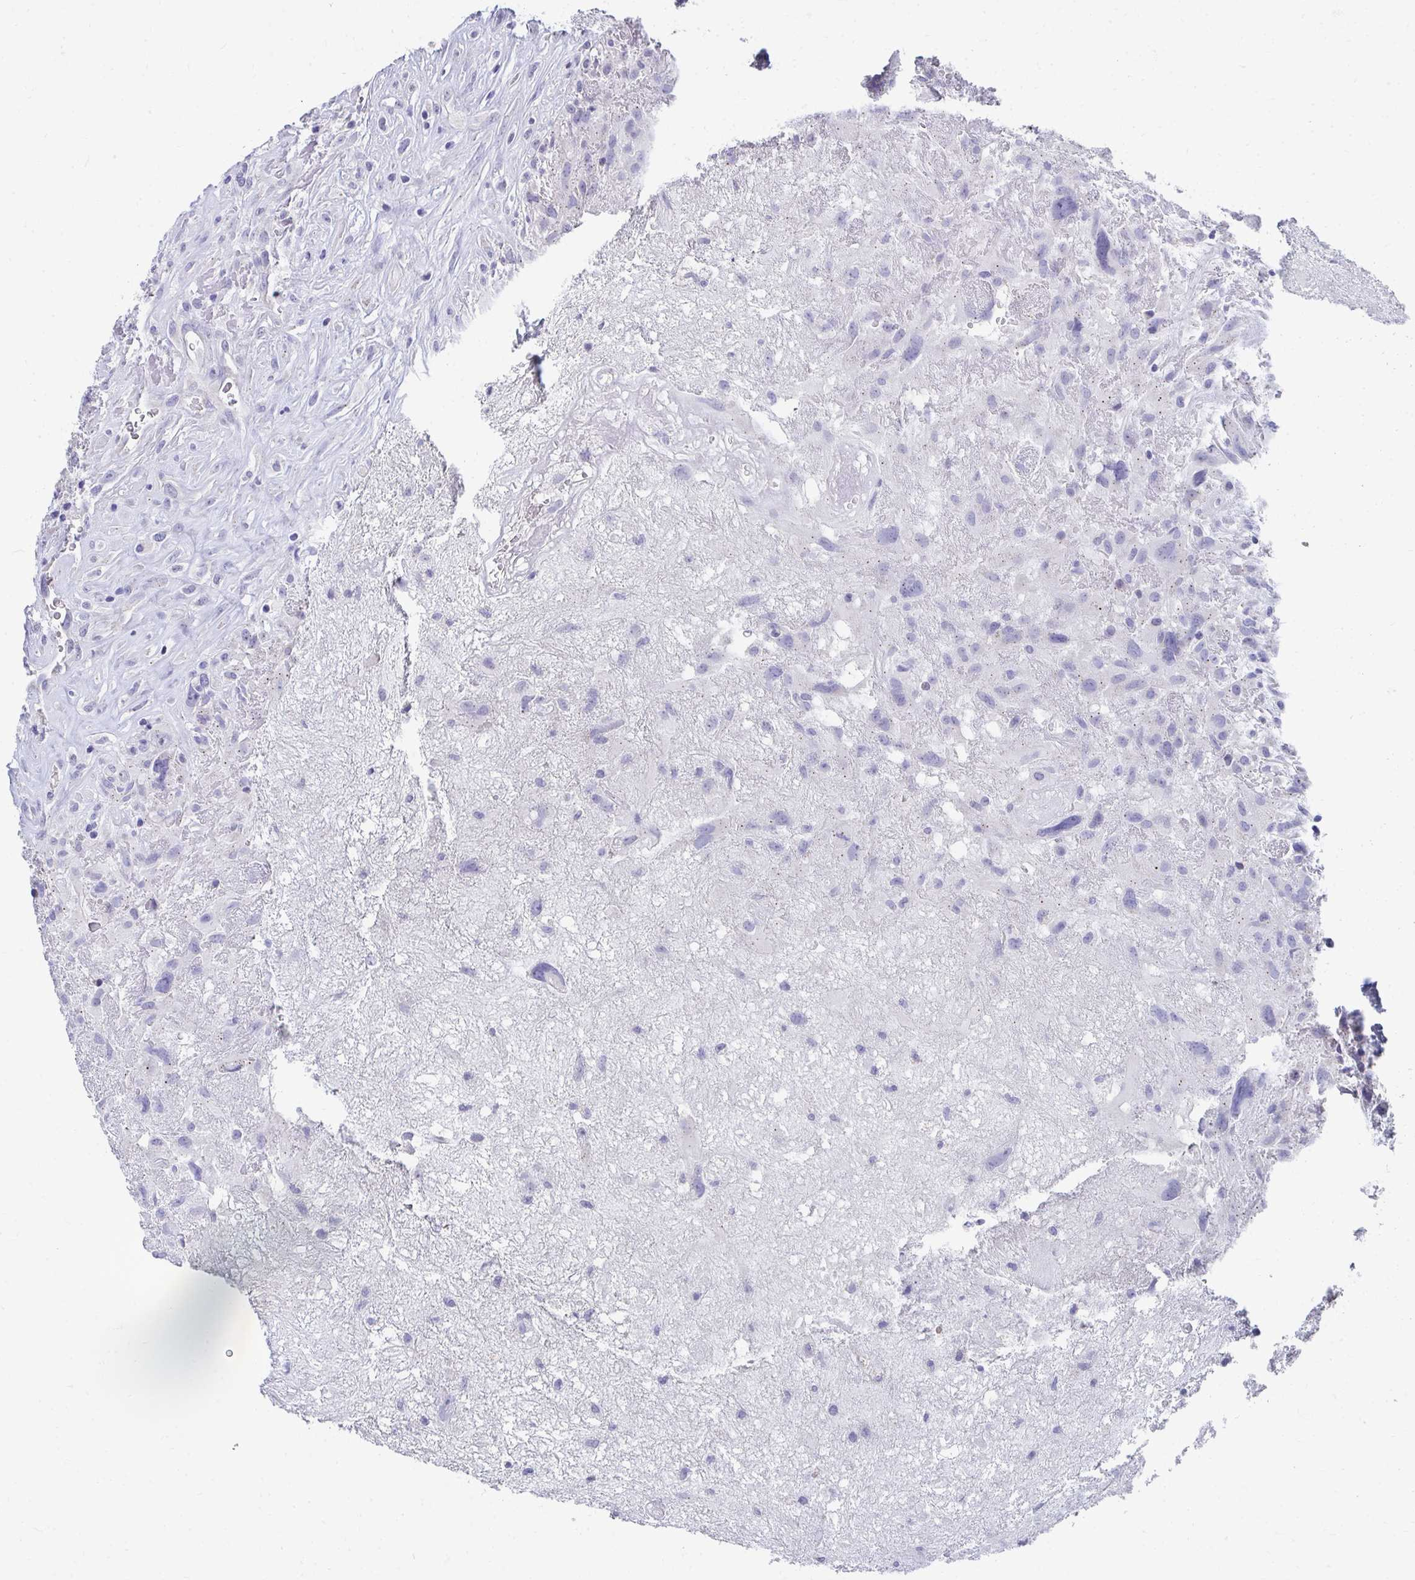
{"staining": {"intensity": "negative", "quantity": "none", "location": "none"}, "tissue": "glioma", "cell_type": "Tumor cells", "image_type": "cancer", "snomed": [{"axis": "morphology", "description": "Glioma, malignant, High grade"}, {"axis": "topography", "description": "Brain"}], "caption": "Tumor cells show no significant expression in malignant high-grade glioma.", "gene": "TMPRSS2", "patient": {"sex": "male", "age": 46}}